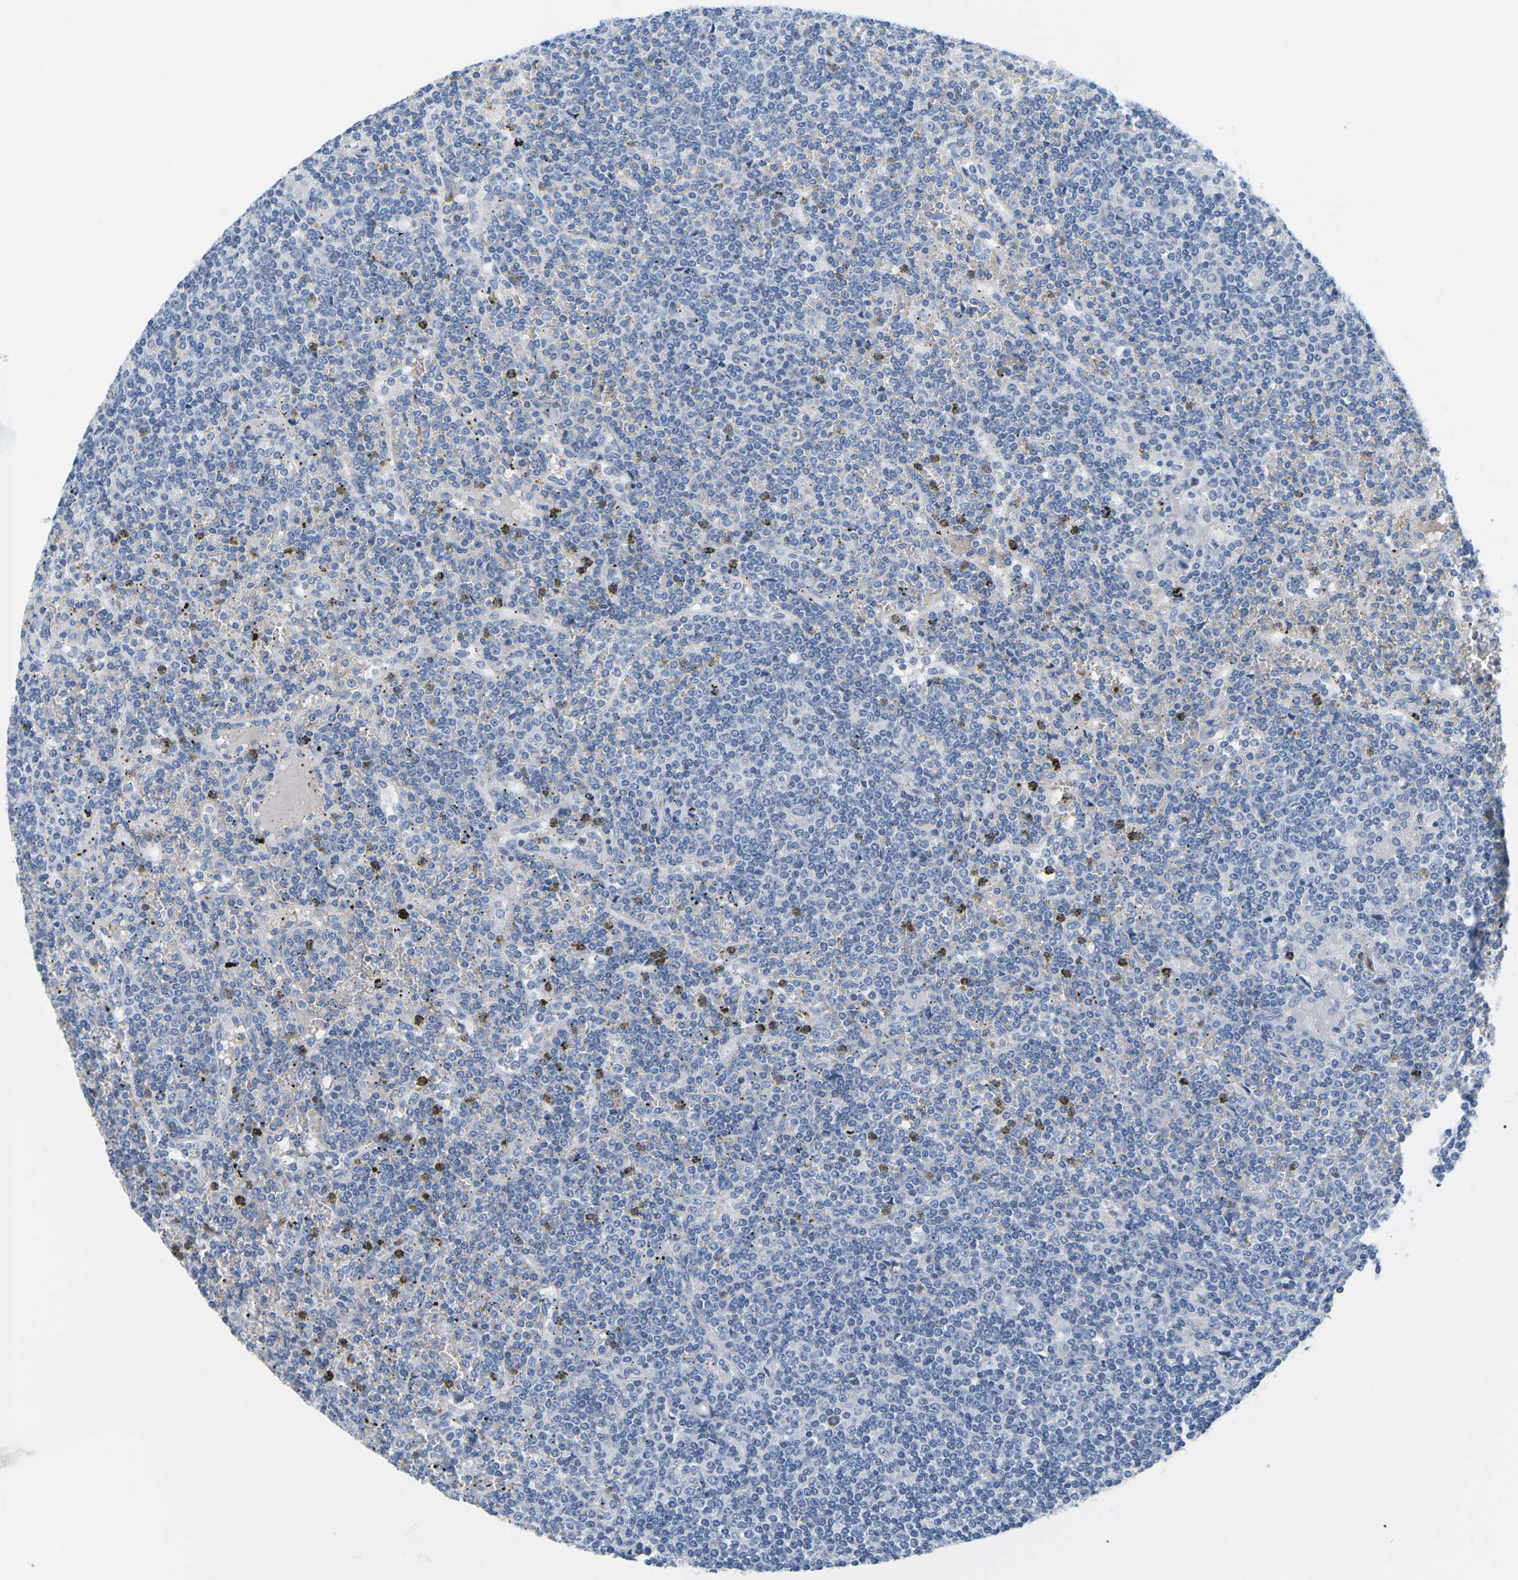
{"staining": {"intensity": "negative", "quantity": "none", "location": "none"}, "tissue": "lymphoma", "cell_type": "Tumor cells", "image_type": "cancer", "snomed": [{"axis": "morphology", "description": "Malignant lymphoma, non-Hodgkin's type, Low grade"}, {"axis": "topography", "description": "Spleen"}], "caption": "Tumor cells are negative for brown protein staining in lymphoma. (Immunohistochemistry (ihc), brightfield microscopy, high magnification).", "gene": "APOB", "patient": {"sex": "female", "age": 19}}